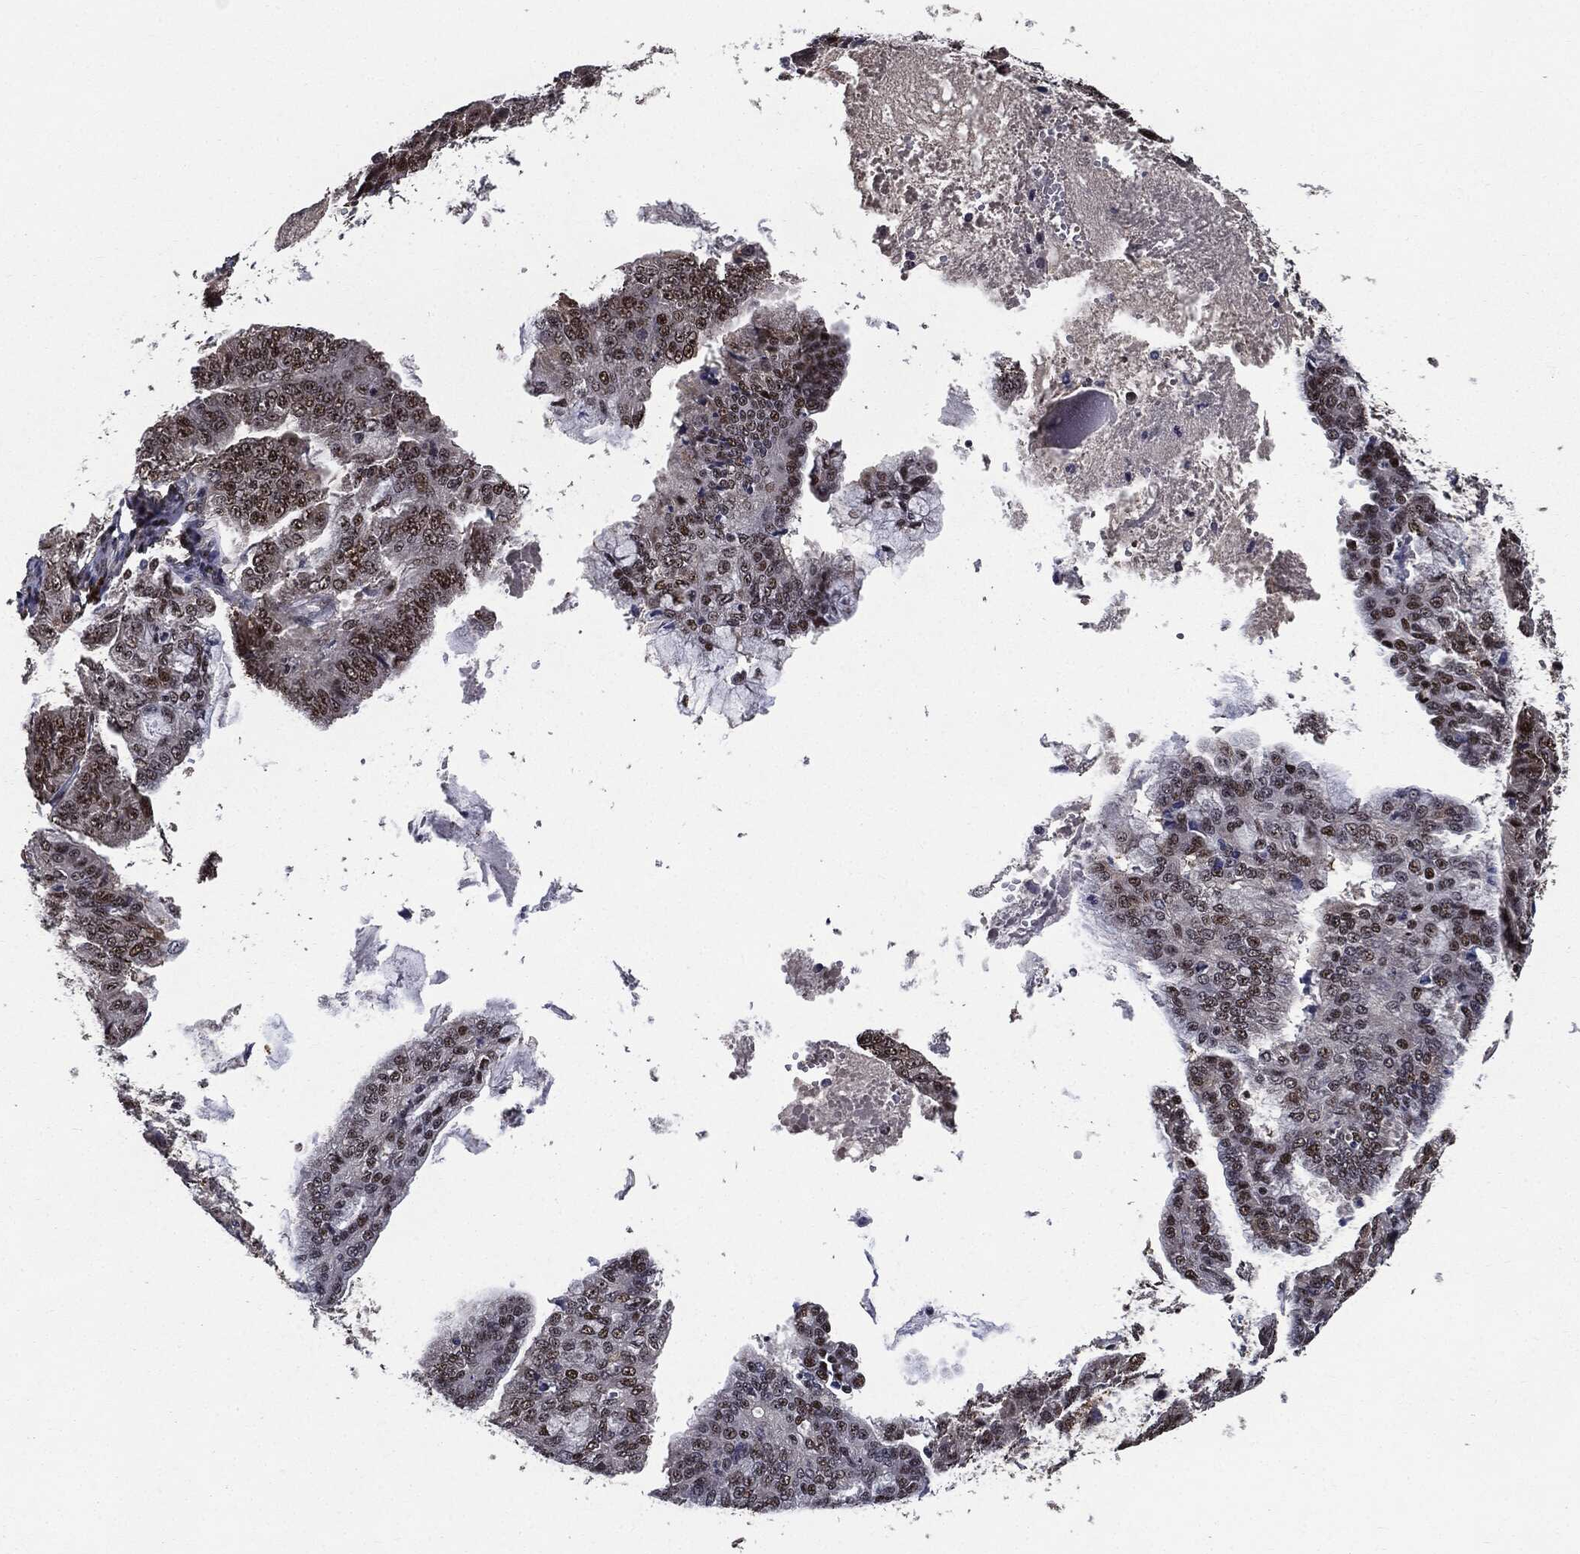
{"staining": {"intensity": "moderate", "quantity": ">75%", "location": "nuclear"}, "tissue": "endometrial cancer", "cell_type": "Tumor cells", "image_type": "cancer", "snomed": [{"axis": "morphology", "description": "Adenocarcinoma, NOS"}, {"axis": "topography", "description": "Endometrium"}], "caption": "IHC micrograph of neoplastic tissue: human endometrial cancer stained using IHC shows medium levels of moderate protein expression localized specifically in the nuclear of tumor cells, appearing as a nuclear brown color.", "gene": "JUN", "patient": {"sex": "female", "age": 63}}